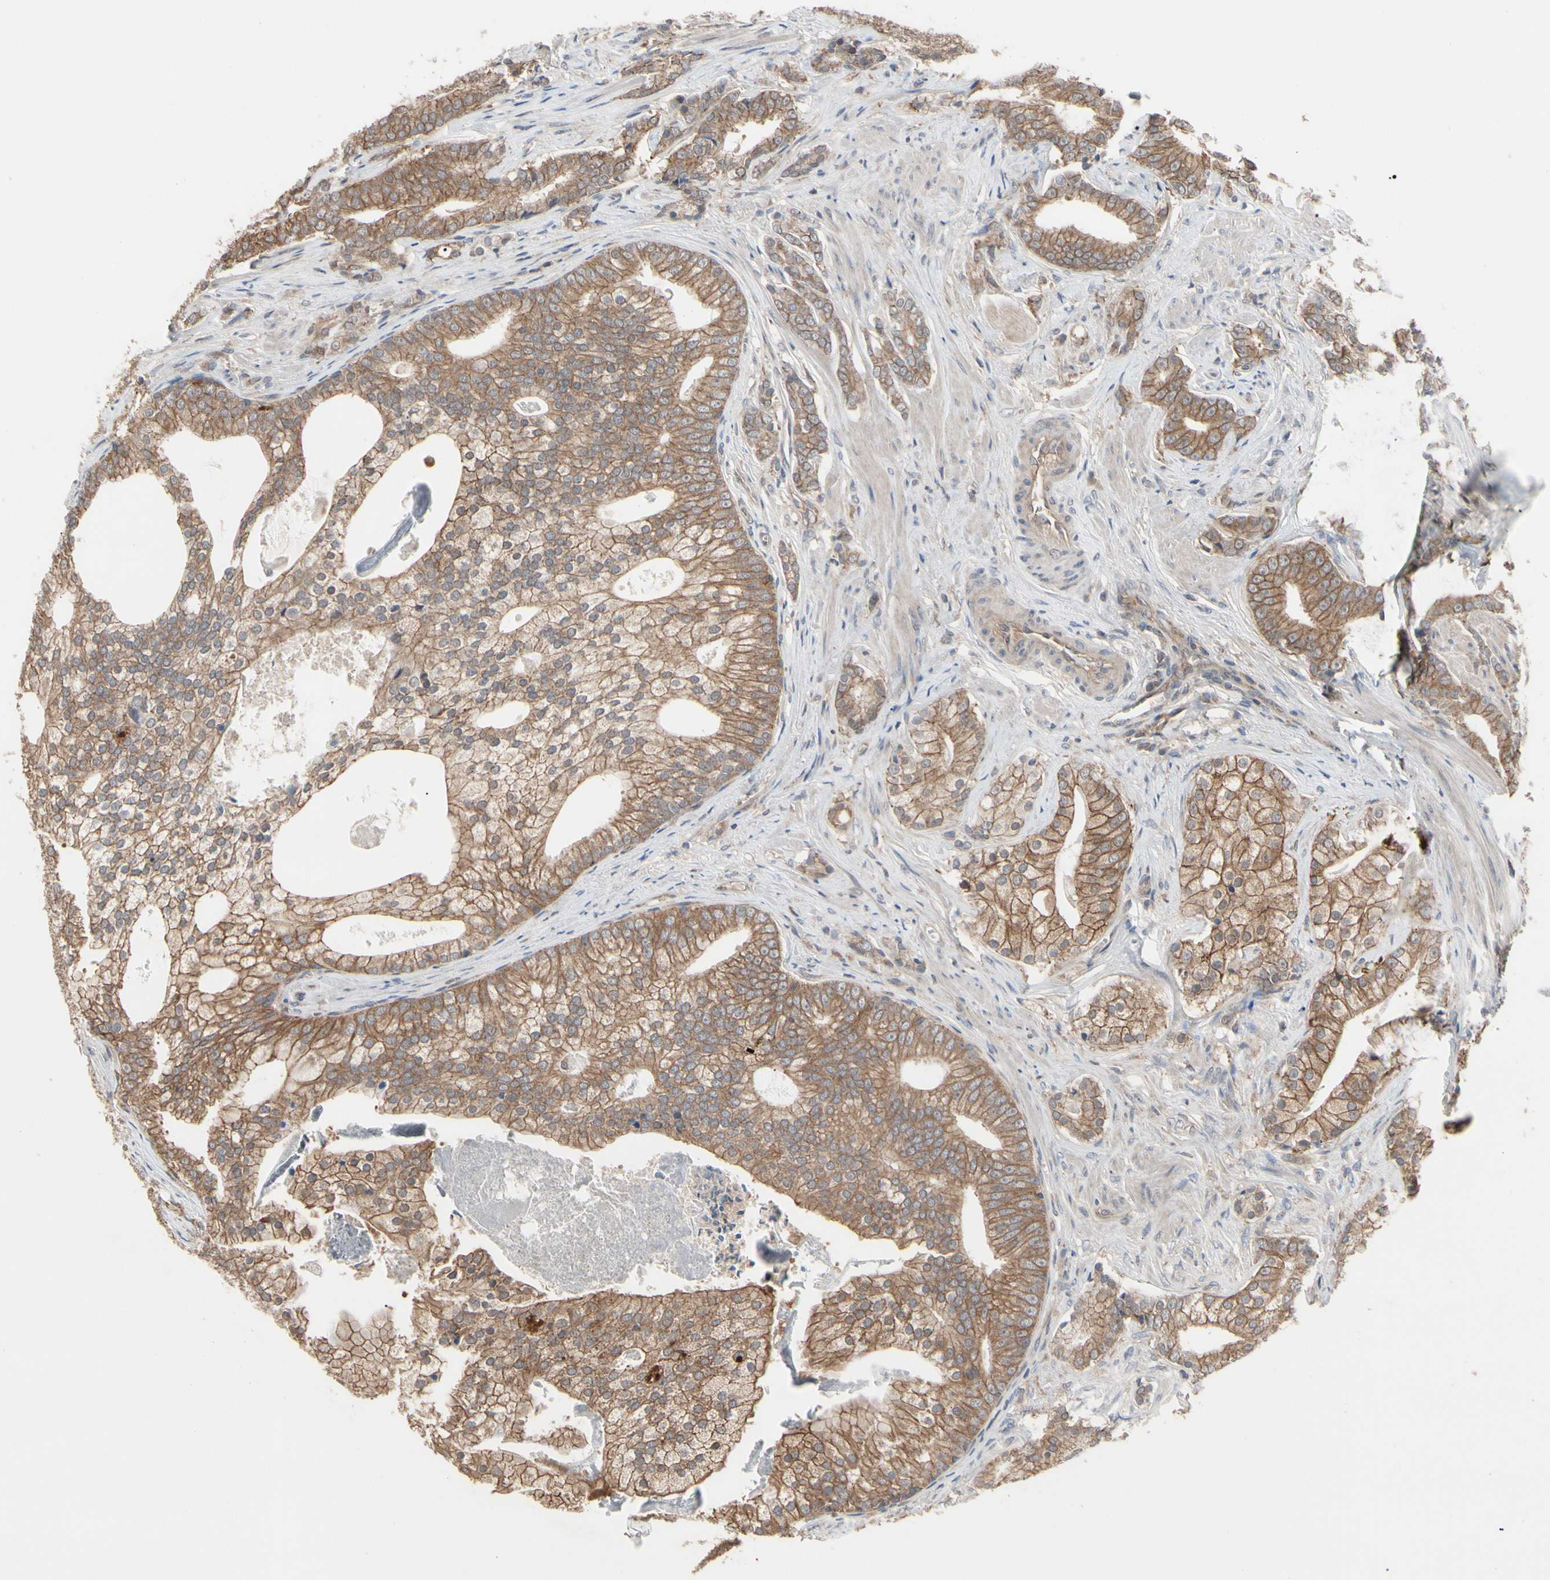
{"staining": {"intensity": "moderate", "quantity": ">75%", "location": "cytoplasmic/membranous"}, "tissue": "prostate cancer", "cell_type": "Tumor cells", "image_type": "cancer", "snomed": [{"axis": "morphology", "description": "Adenocarcinoma, Low grade"}, {"axis": "topography", "description": "Prostate"}], "caption": "Immunohistochemical staining of prostate cancer (low-grade adenocarcinoma) exhibits medium levels of moderate cytoplasmic/membranous positivity in approximately >75% of tumor cells.", "gene": "DPP8", "patient": {"sex": "male", "age": 58}}